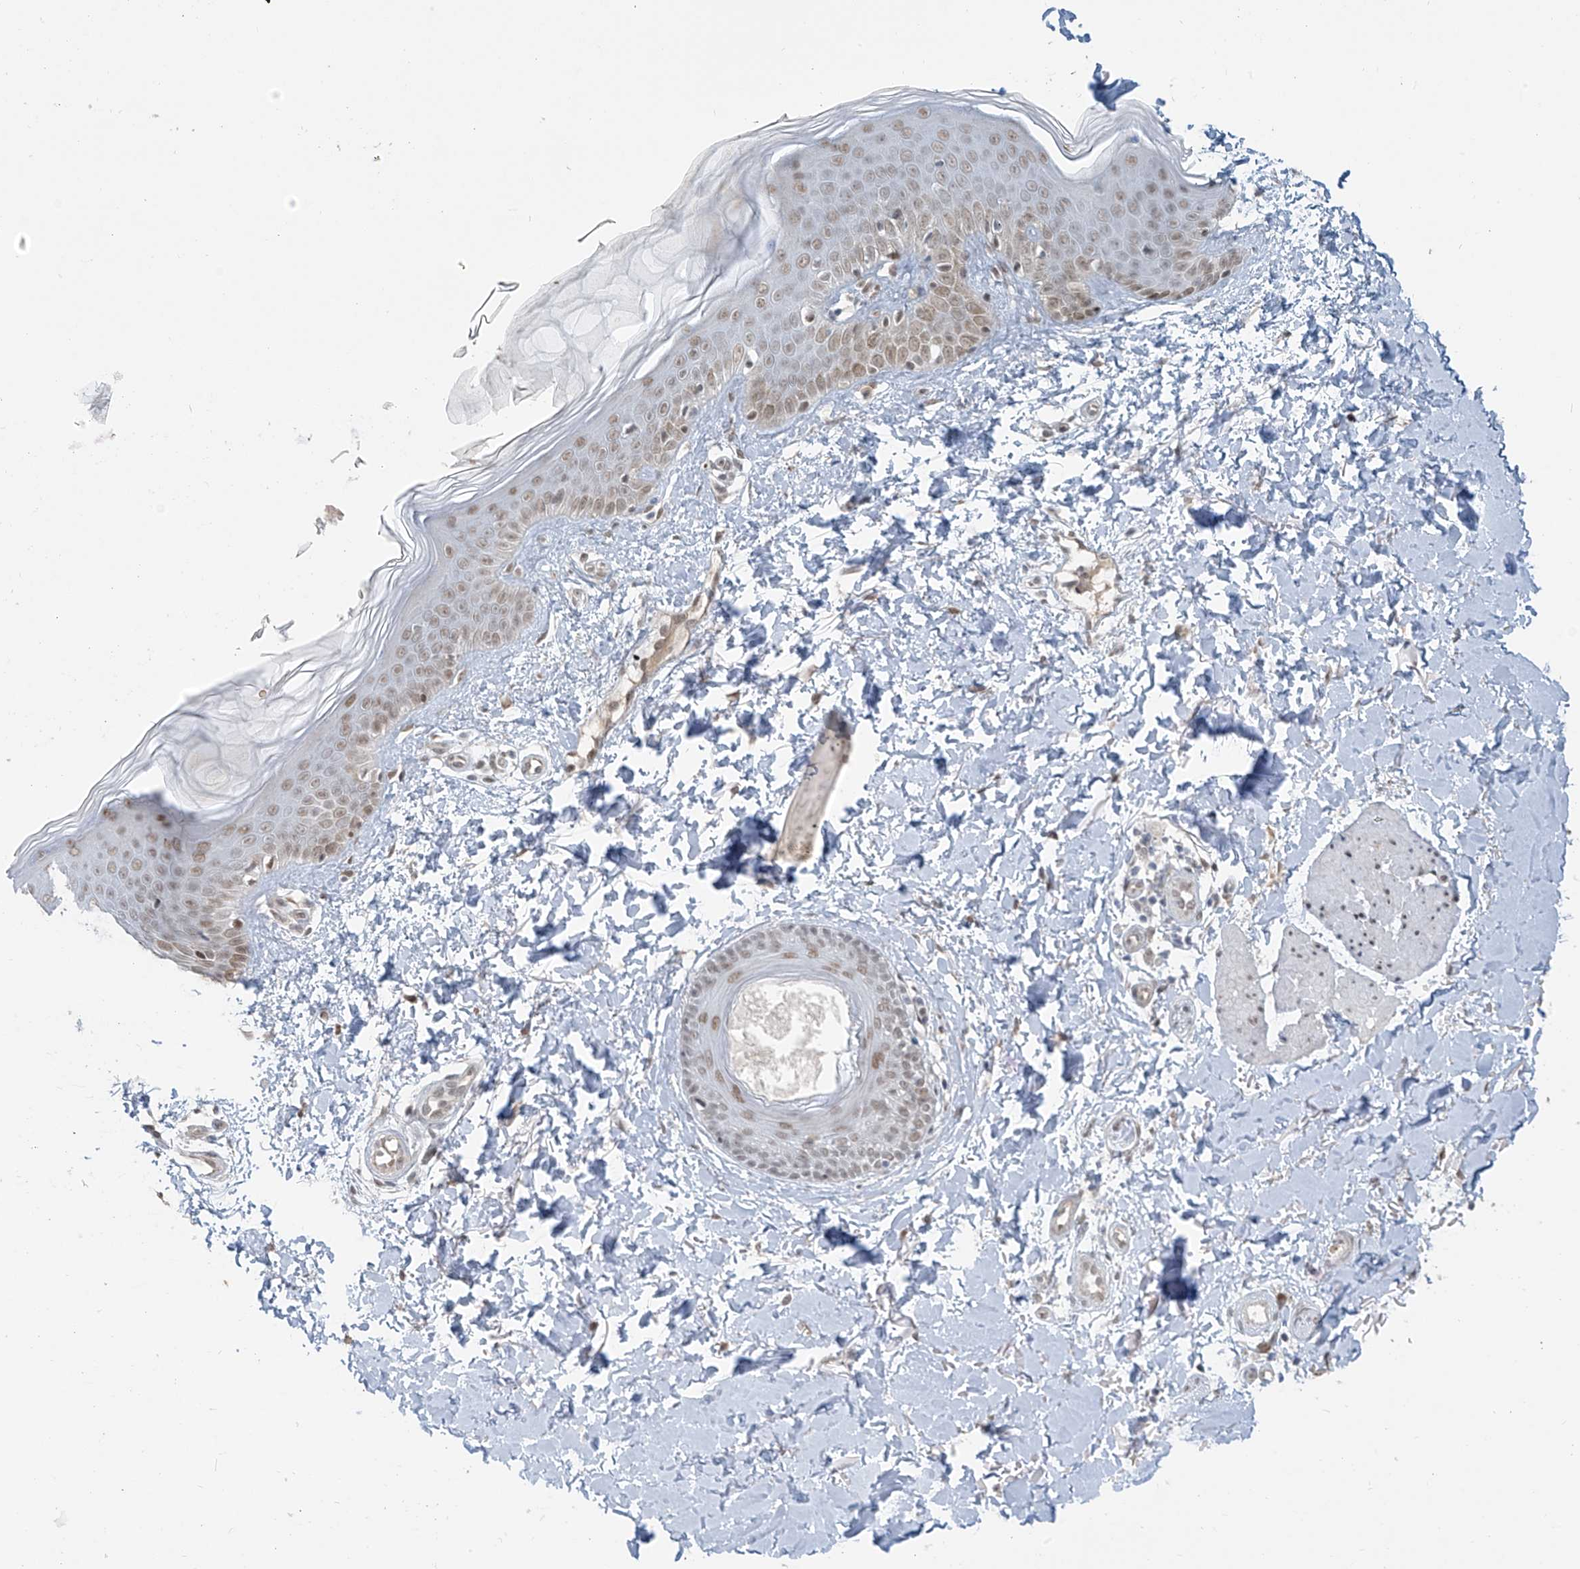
{"staining": {"intensity": "moderate", "quantity": ">75%", "location": "cytoplasmic/membranous"}, "tissue": "skin", "cell_type": "Fibroblasts", "image_type": "normal", "snomed": [{"axis": "morphology", "description": "Normal tissue, NOS"}, {"axis": "topography", "description": "Skin"}], "caption": "A medium amount of moderate cytoplasmic/membranous staining is seen in approximately >75% of fibroblasts in normal skin.", "gene": "MCM9", "patient": {"sex": "male", "age": 37}}